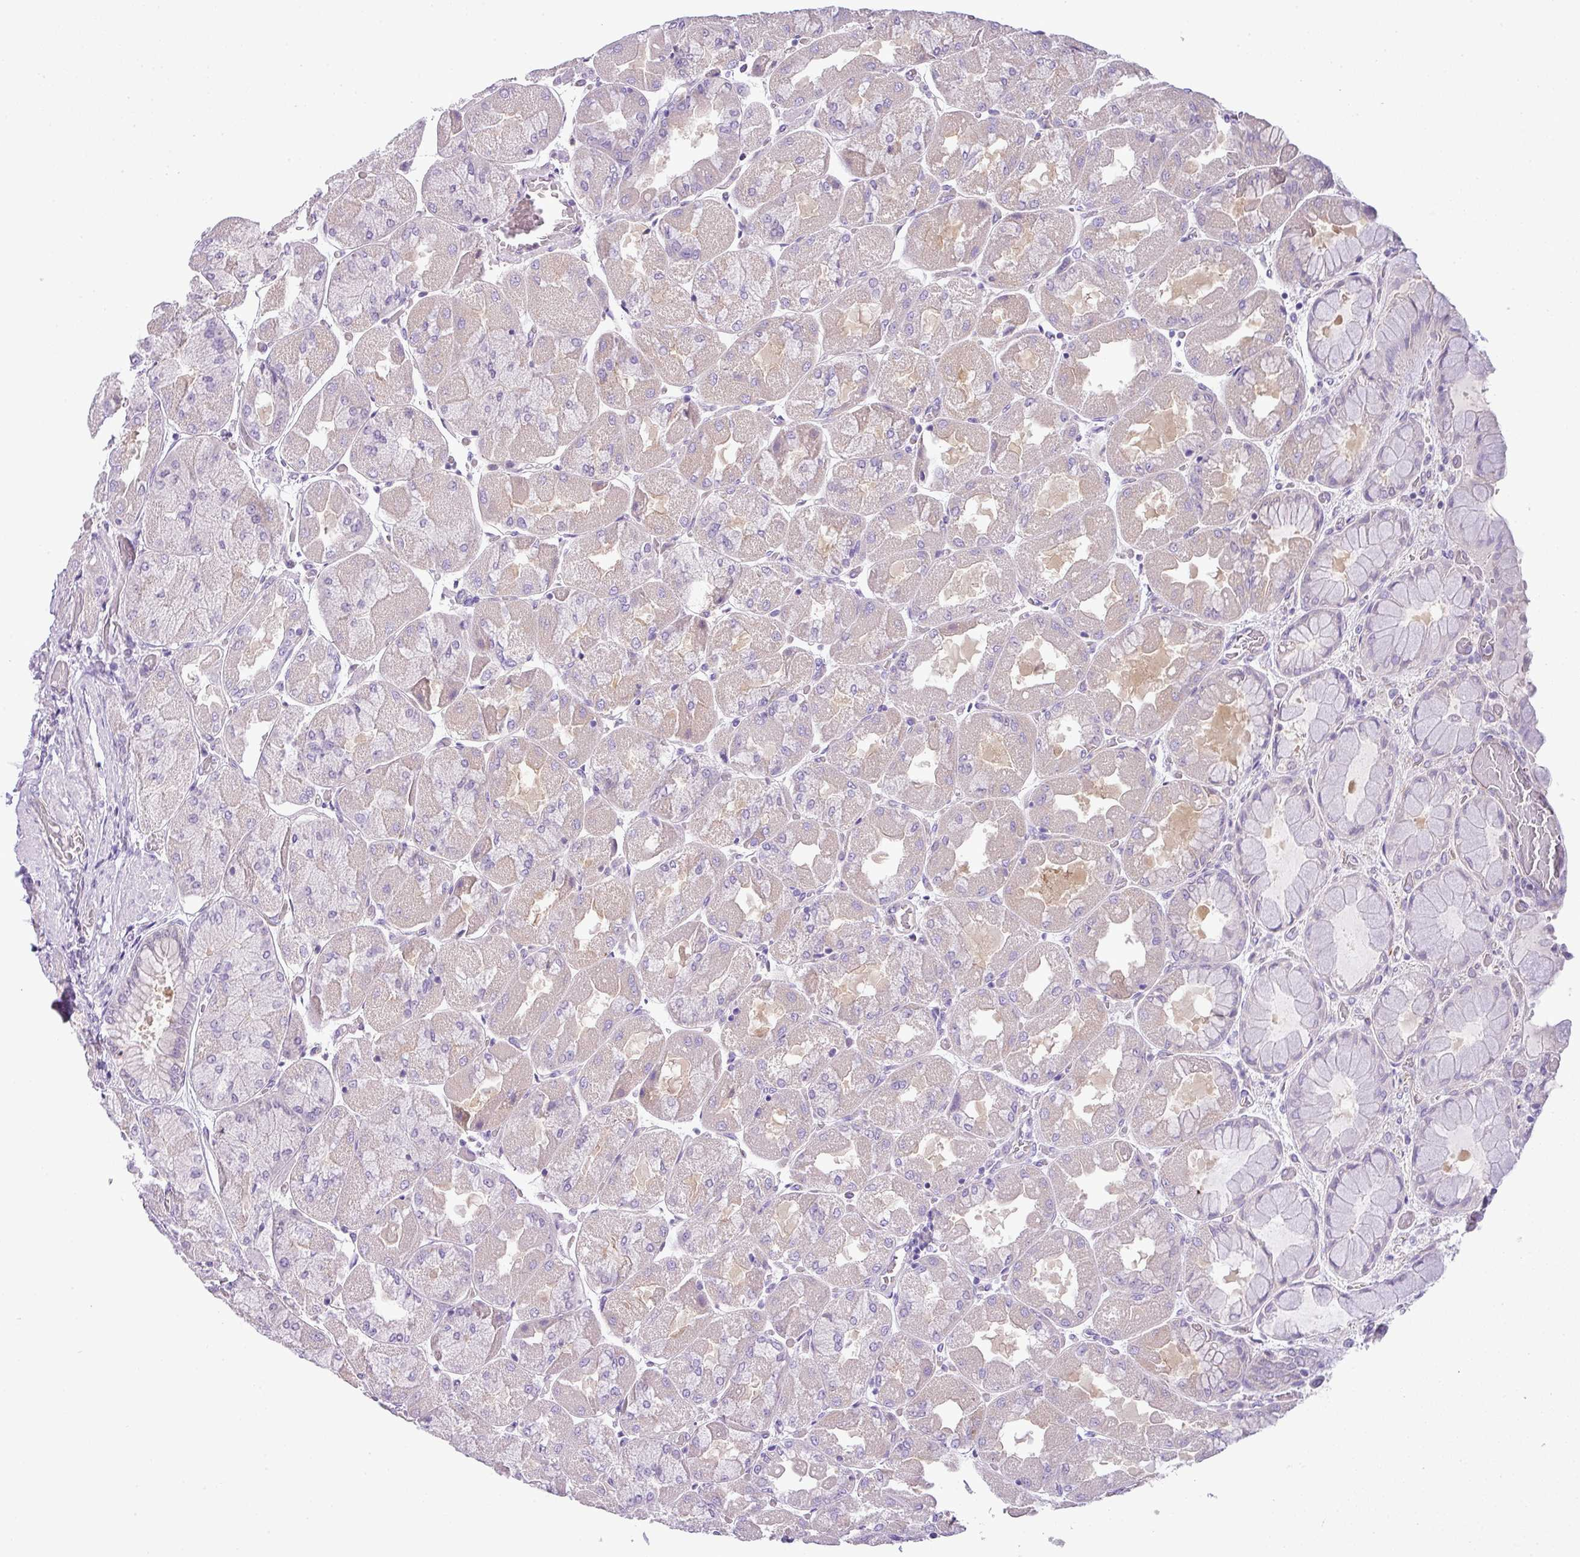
{"staining": {"intensity": "negative", "quantity": "none", "location": "none"}, "tissue": "stomach", "cell_type": "Glandular cells", "image_type": "normal", "snomed": [{"axis": "morphology", "description": "Normal tissue, NOS"}, {"axis": "topography", "description": "Stomach"}], "caption": "The micrograph shows no staining of glandular cells in unremarkable stomach.", "gene": "ENSG00000273748", "patient": {"sex": "female", "age": 61}}